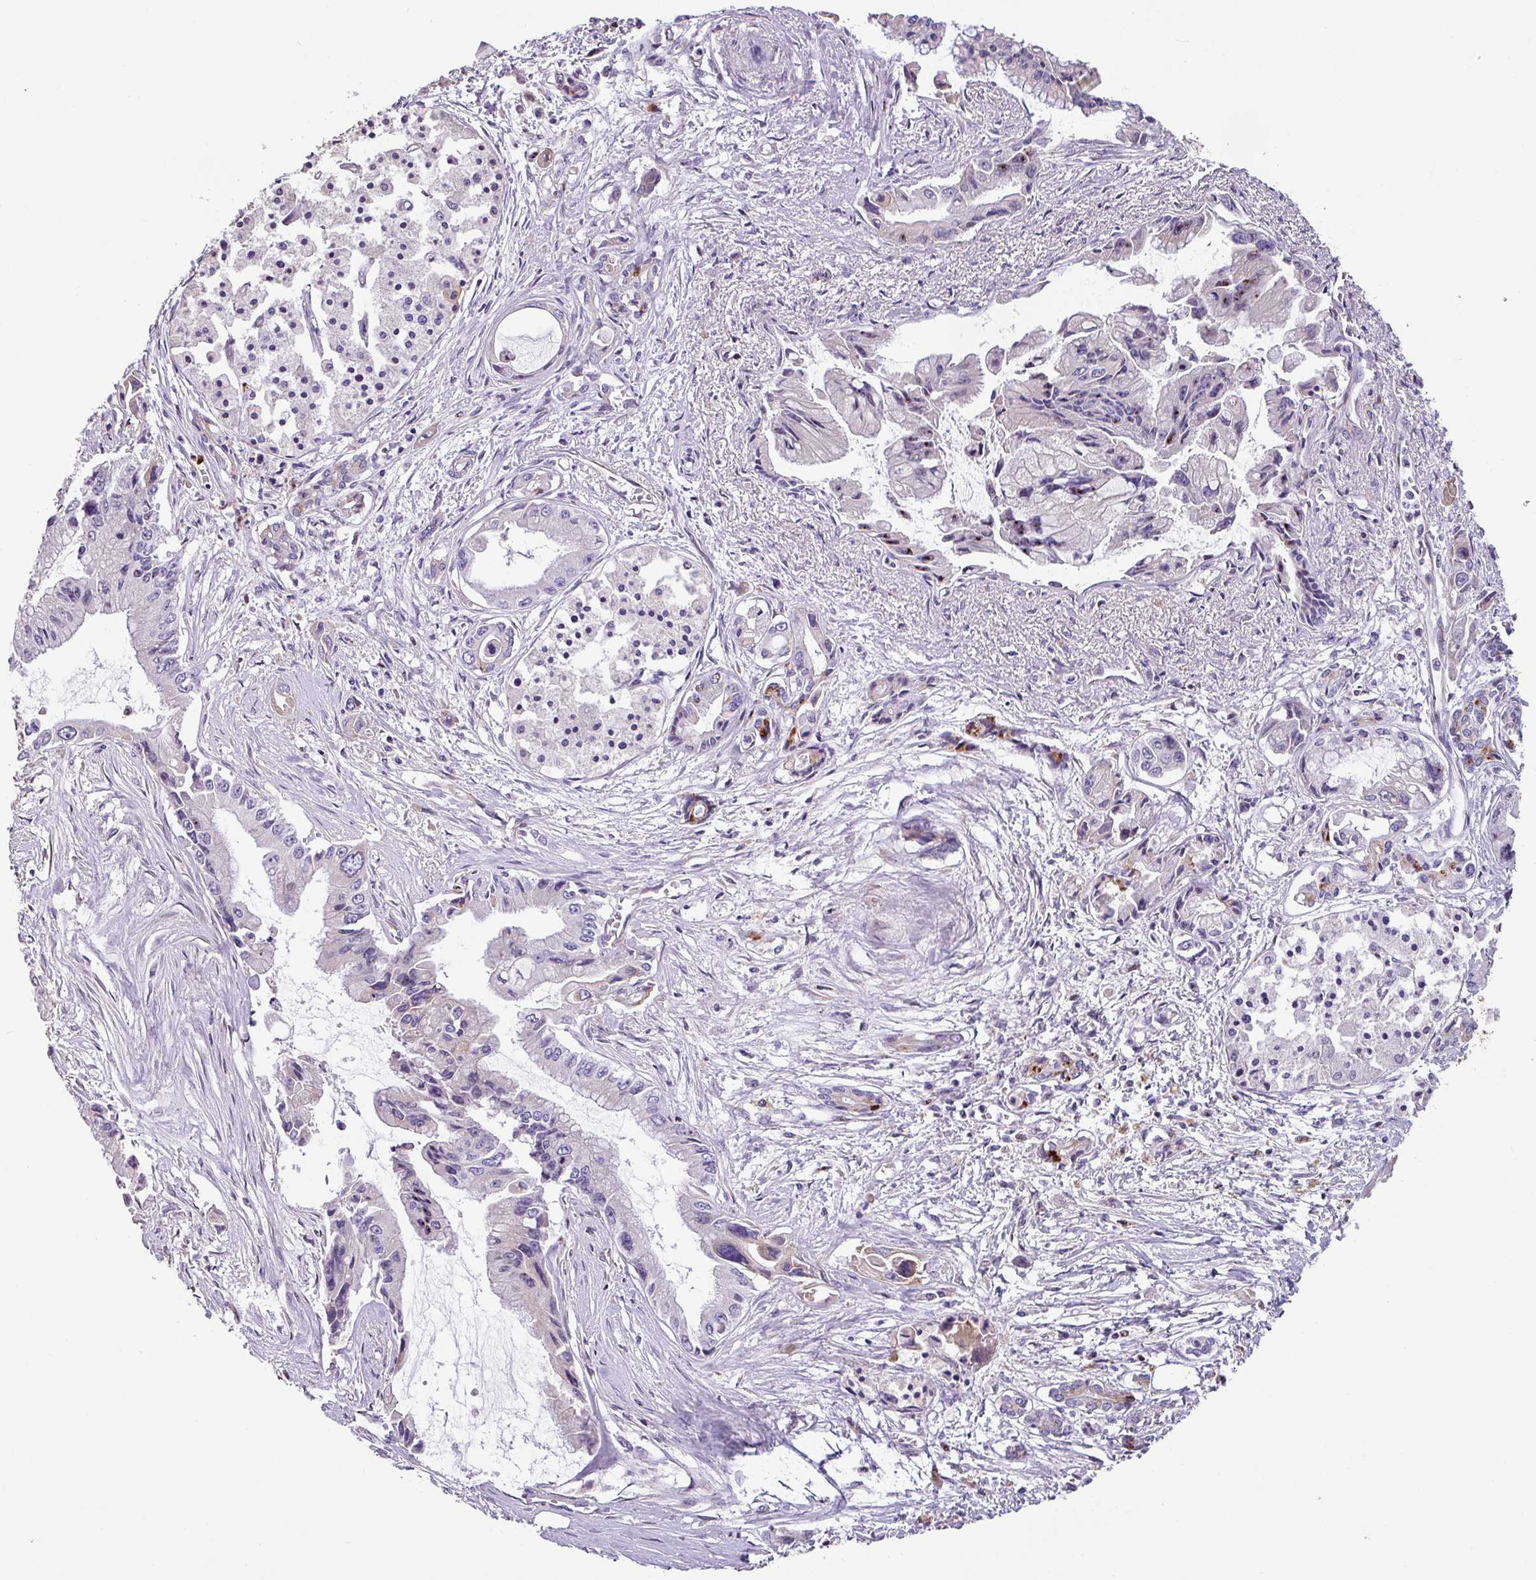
{"staining": {"intensity": "negative", "quantity": "none", "location": "none"}, "tissue": "pancreatic cancer", "cell_type": "Tumor cells", "image_type": "cancer", "snomed": [{"axis": "morphology", "description": "Adenocarcinoma, NOS"}, {"axis": "topography", "description": "Pancreas"}], "caption": "DAB immunohistochemical staining of pancreatic cancer demonstrates no significant expression in tumor cells.", "gene": "ZG16", "patient": {"sex": "male", "age": 84}}